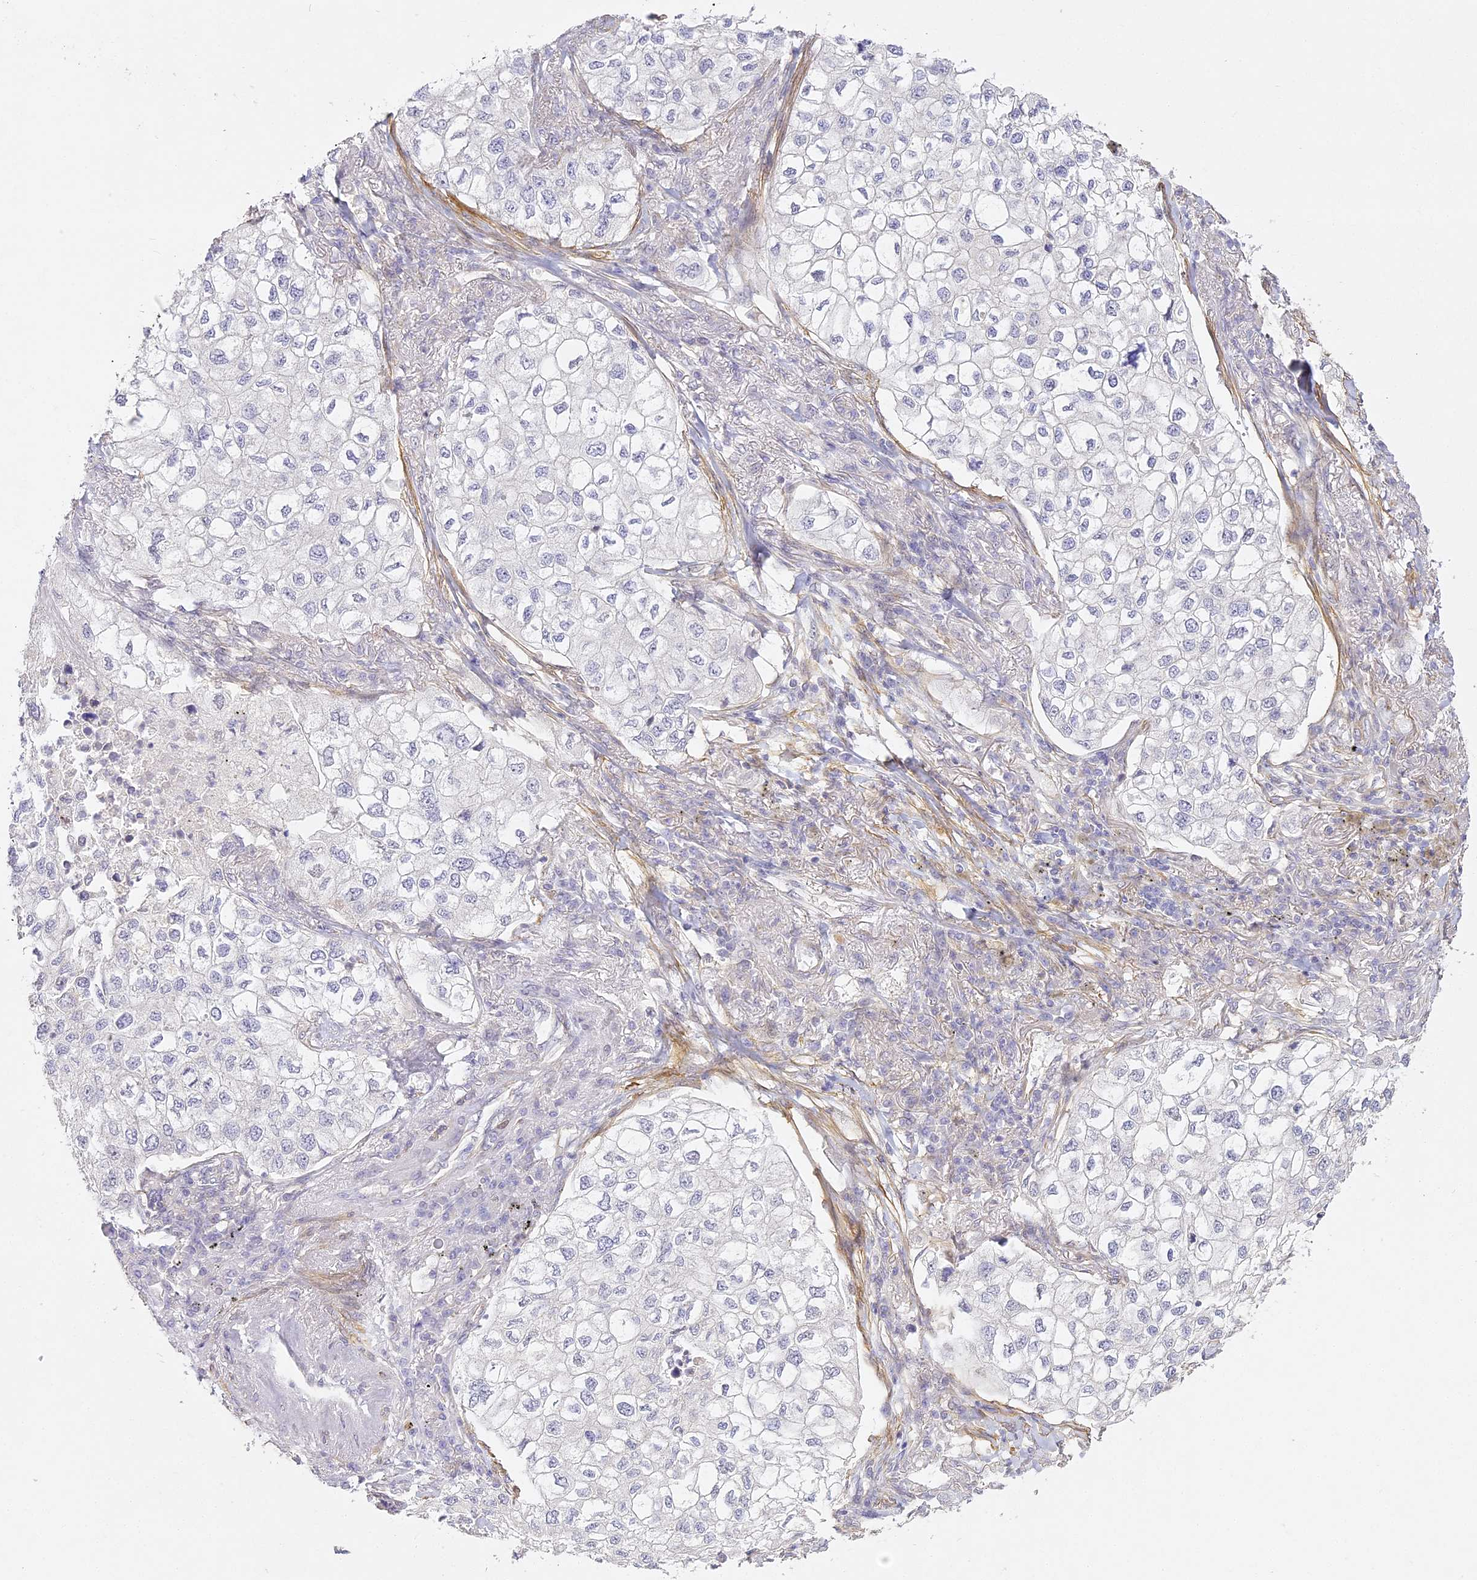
{"staining": {"intensity": "negative", "quantity": "none", "location": "none"}, "tissue": "lung cancer", "cell_type": "Tumor cells", "image_type": "cancer", "snomed": [{"axis": "morphology", "description": "Adenocarcinoma, NOS"}, {"axis": "topography", "description": "Lung"}], "caption": "Immunohistochemistry image of human adenocarcinoma (lung) stained for a protein (brown), which reveals no positivity in tumor cells. The staining is performed using DAB (3,3'-diaminobenzidine) brown chromogen with nuclei counter-stained in using hematoxylin.", "gene": "MED28", "patient": {"sex": "male", "age": 63}}